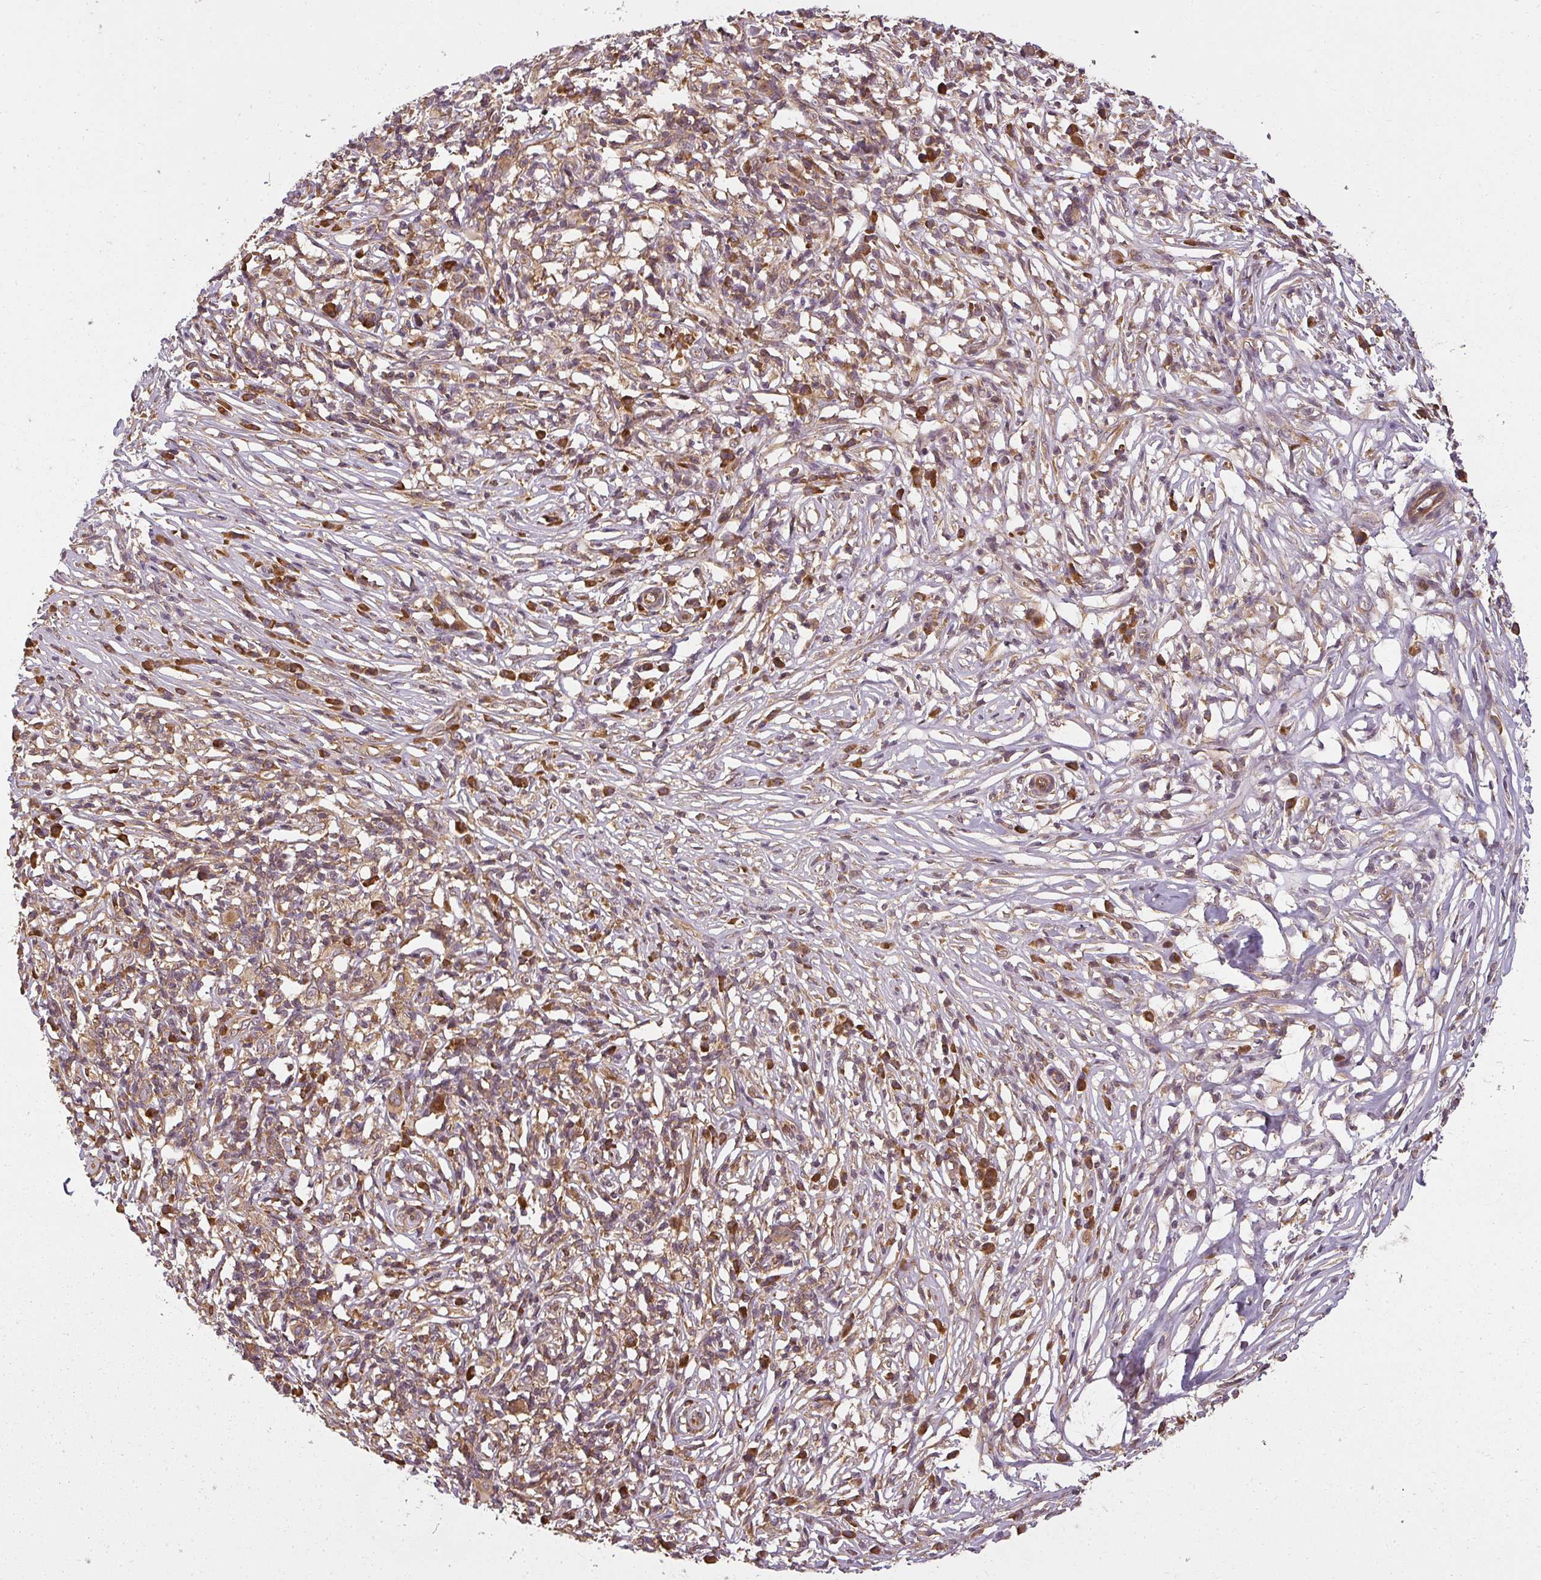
{"staining": {"intensity": "moderate", "quantity": ">75%", "location": "cytoplasmic/membranous"}, "tissue": "melanoma", "cell_type": "Tumor cells", "image_type": "cancer", "snomed": [{"axis": "morphology", "description": "Malignant melanoma, NOS"}, {"axis": "topography", "description": "Skin"}], "caption": "Moderate cytoplasmic/membranous protein positivity is identified in about >75% of tumor cells in malignant melanoma.", "gene": "RPL24", "patient": {"sex": "male", "age": 66}}